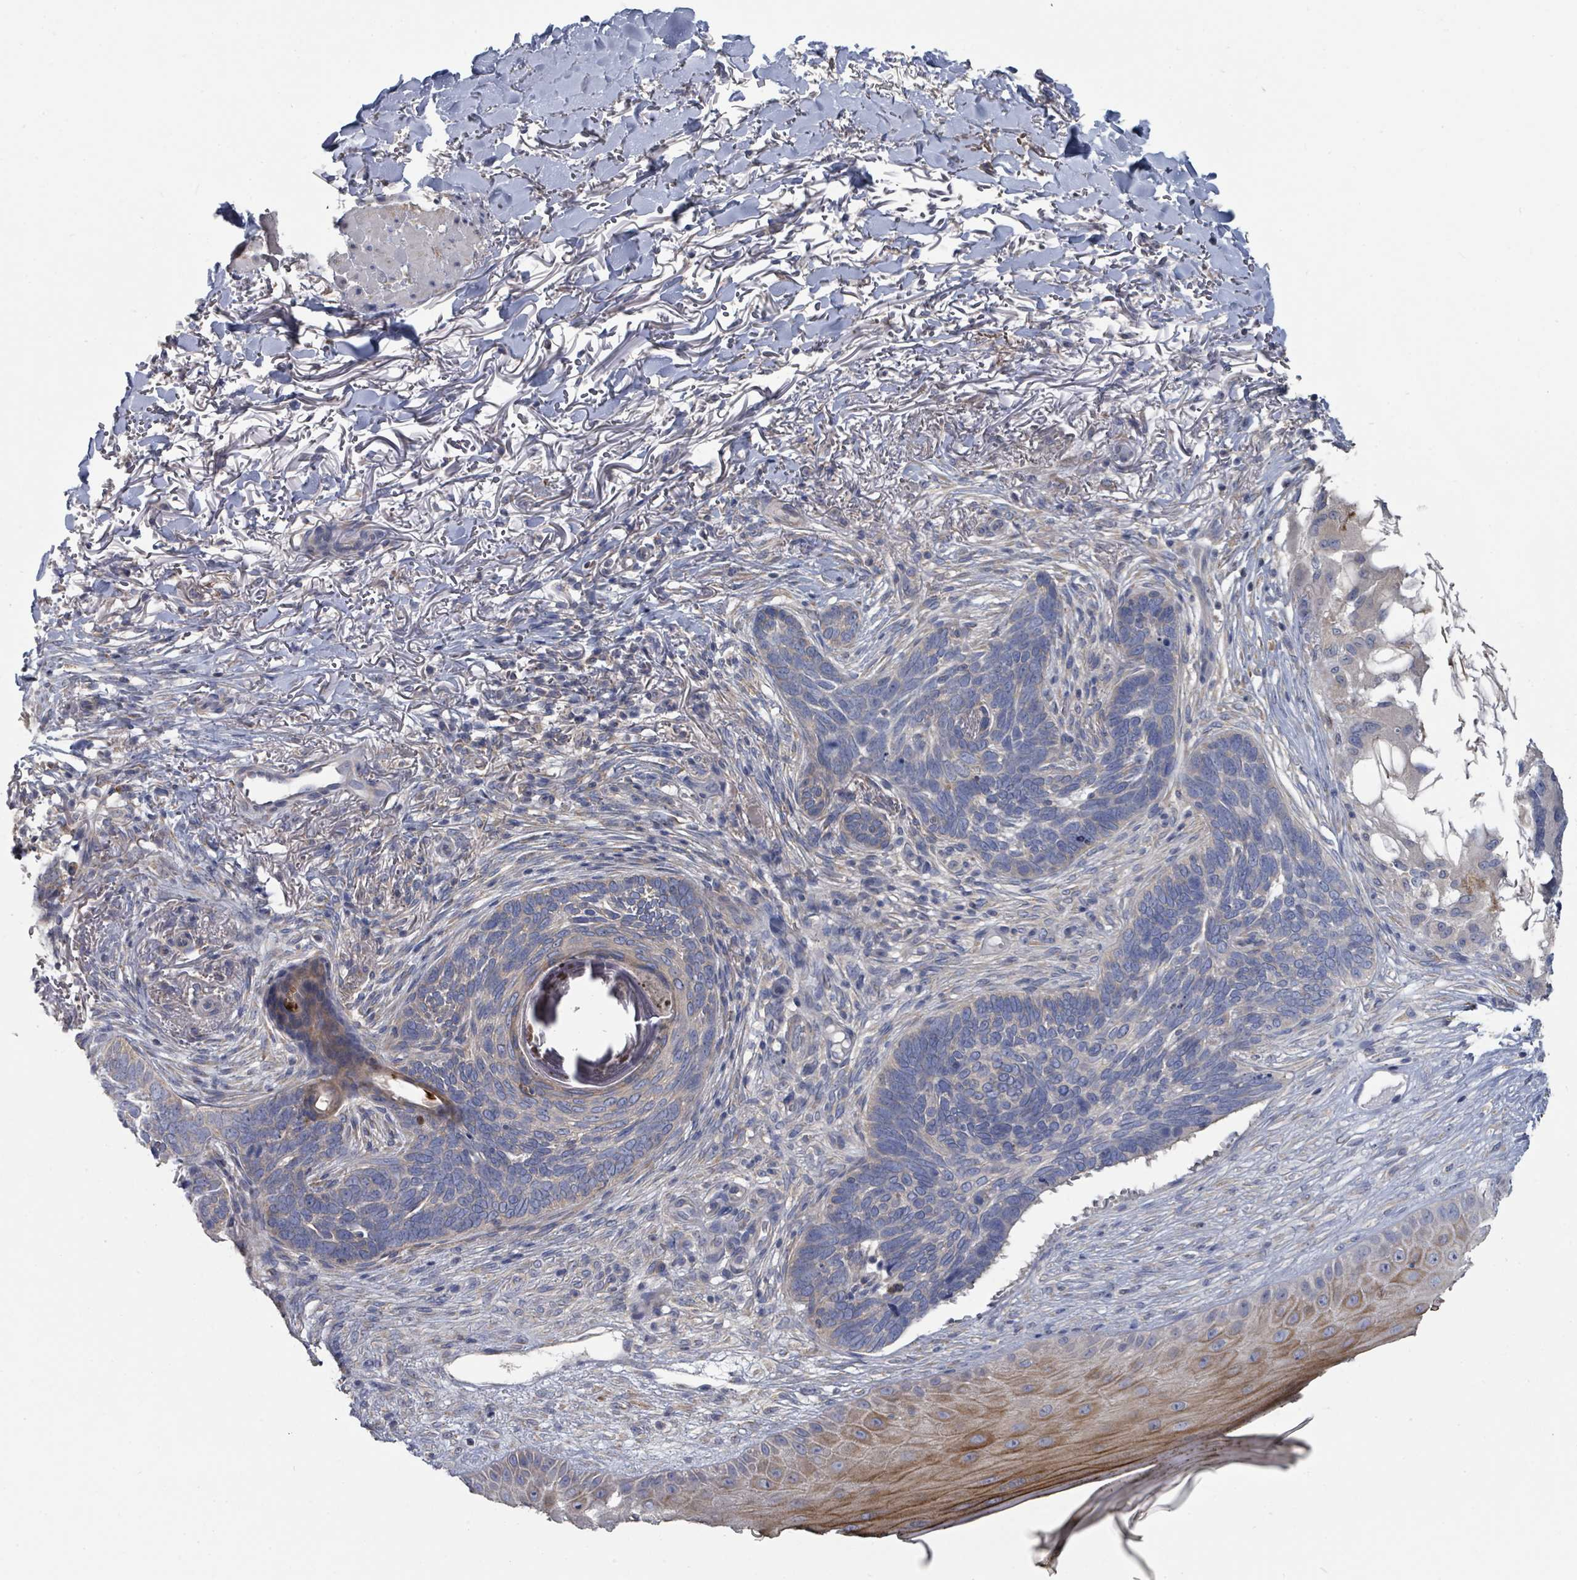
{"staining": {"intensity": "negative", "quantity": "none", "location": "none"}, "tissue": "skin cancer", "cell_type": "Tumor cells", "image_type": "cancer", "snomed": [{"axis": "morphology", "description": "Normal tissue, NOS"}, {"axis": "morphology", "description": "Basal cell carcinoma"}, {"axis": "topography", "description": "Skin"}], "caption": "A histopathology image of basal cell carcinoma (skin) stained for a protein reveals no brown staining in tumor cells.", "gene": "SLC9A7", "patient": {"sex": "female", "age": 67}}